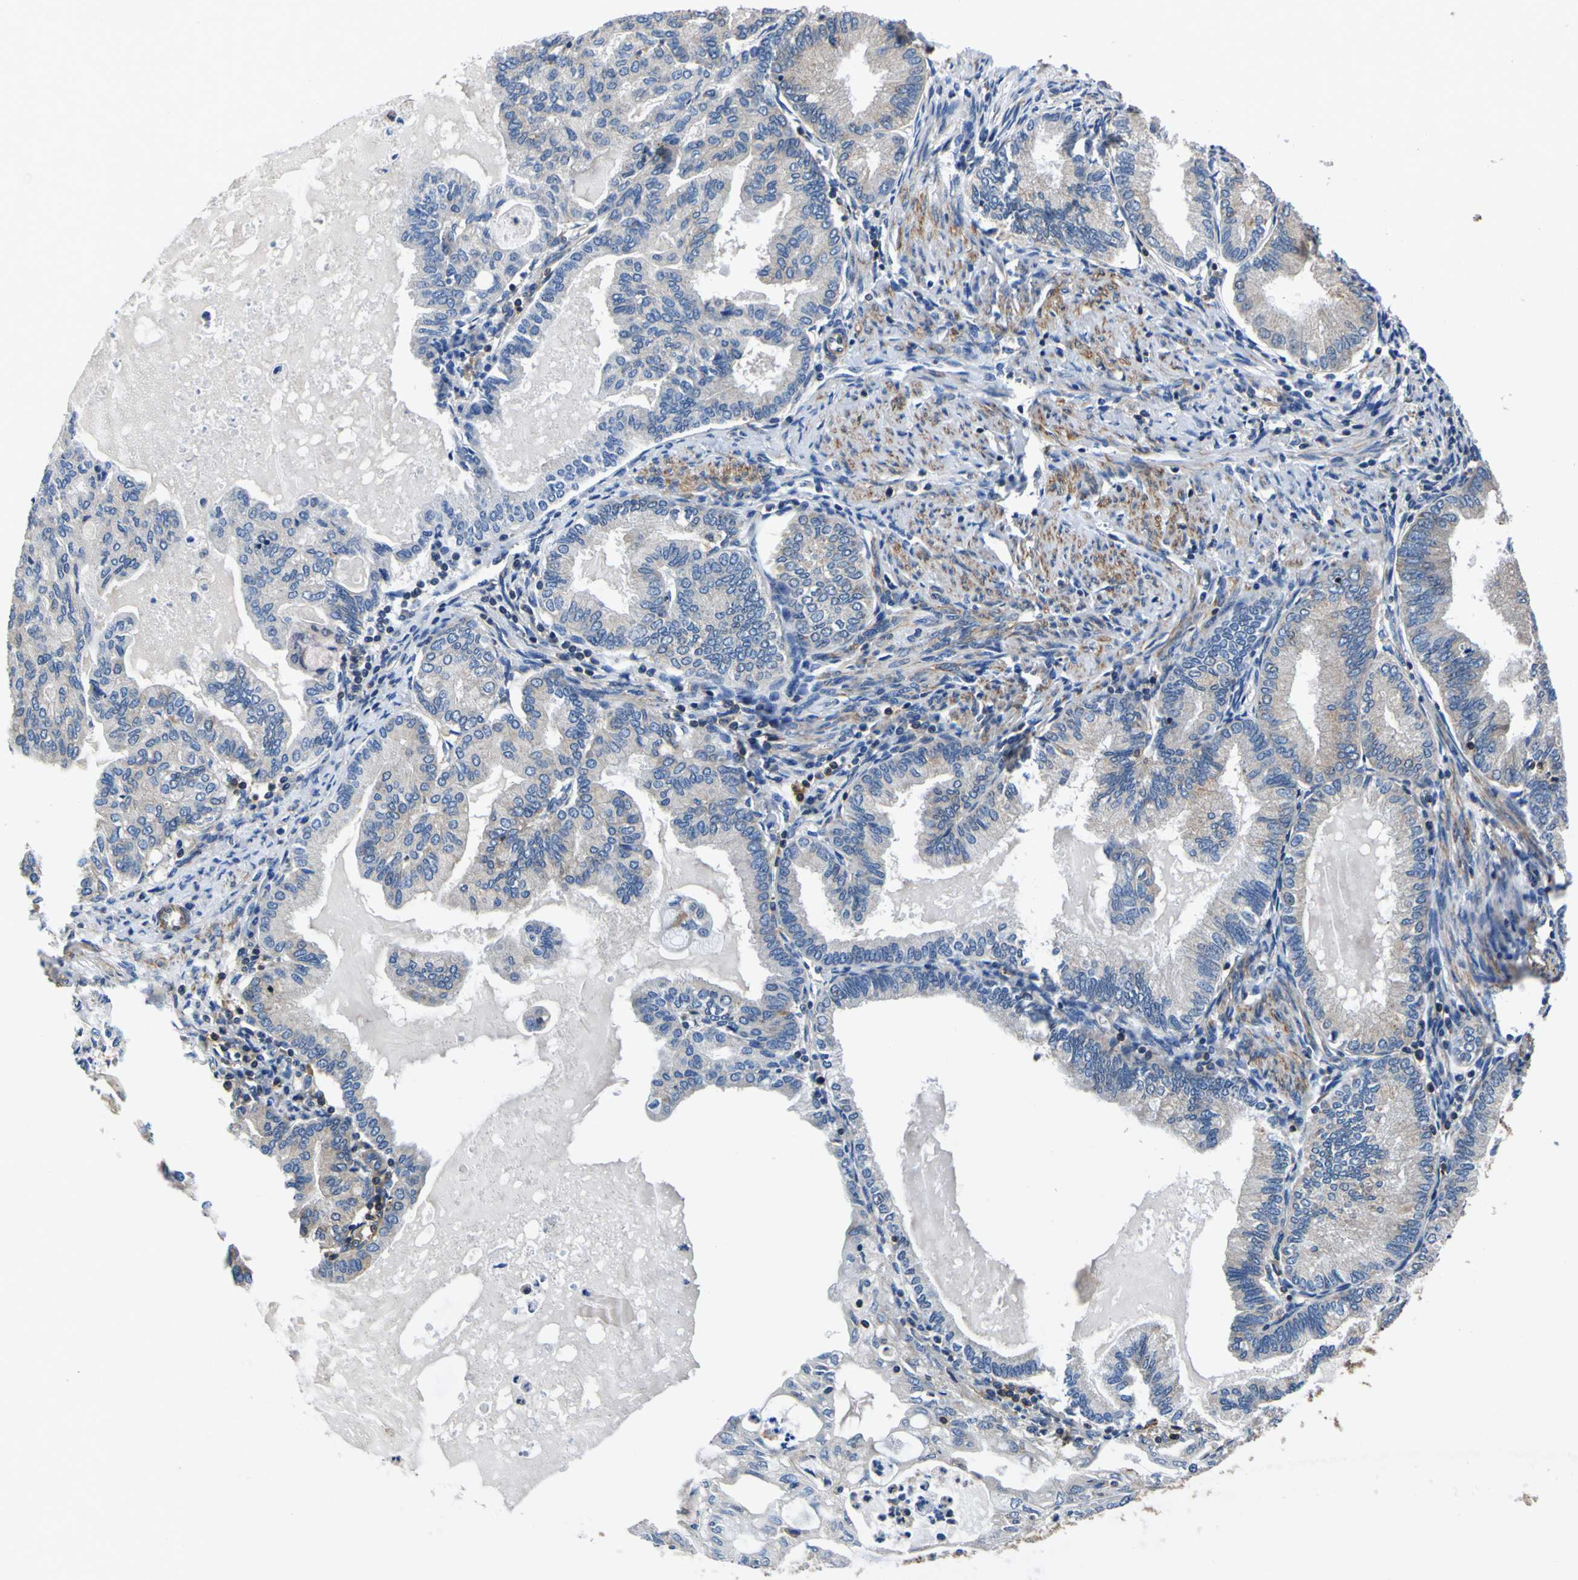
{"staining": {"intensity": "negative", "quantity": "none", "location": "none"}, "tissue": "endometrial cancer", "cell_type": "Tumor cells", "image_type": "cancer", "snomed": [{"axis": "morphology", "description": "Adenocarcinoma, NOS"}, {"axis": "topography", "description": "Endometrium"}], "caption": "Immunohistochemistry photomicrograph of neoplastic tissue: adenocarcinoma (endometrial) stained with DAB shows no significant protein positivity in tumor cells.", "gene": "CNR2", "patient": {"sex": "female", "age": 86}}